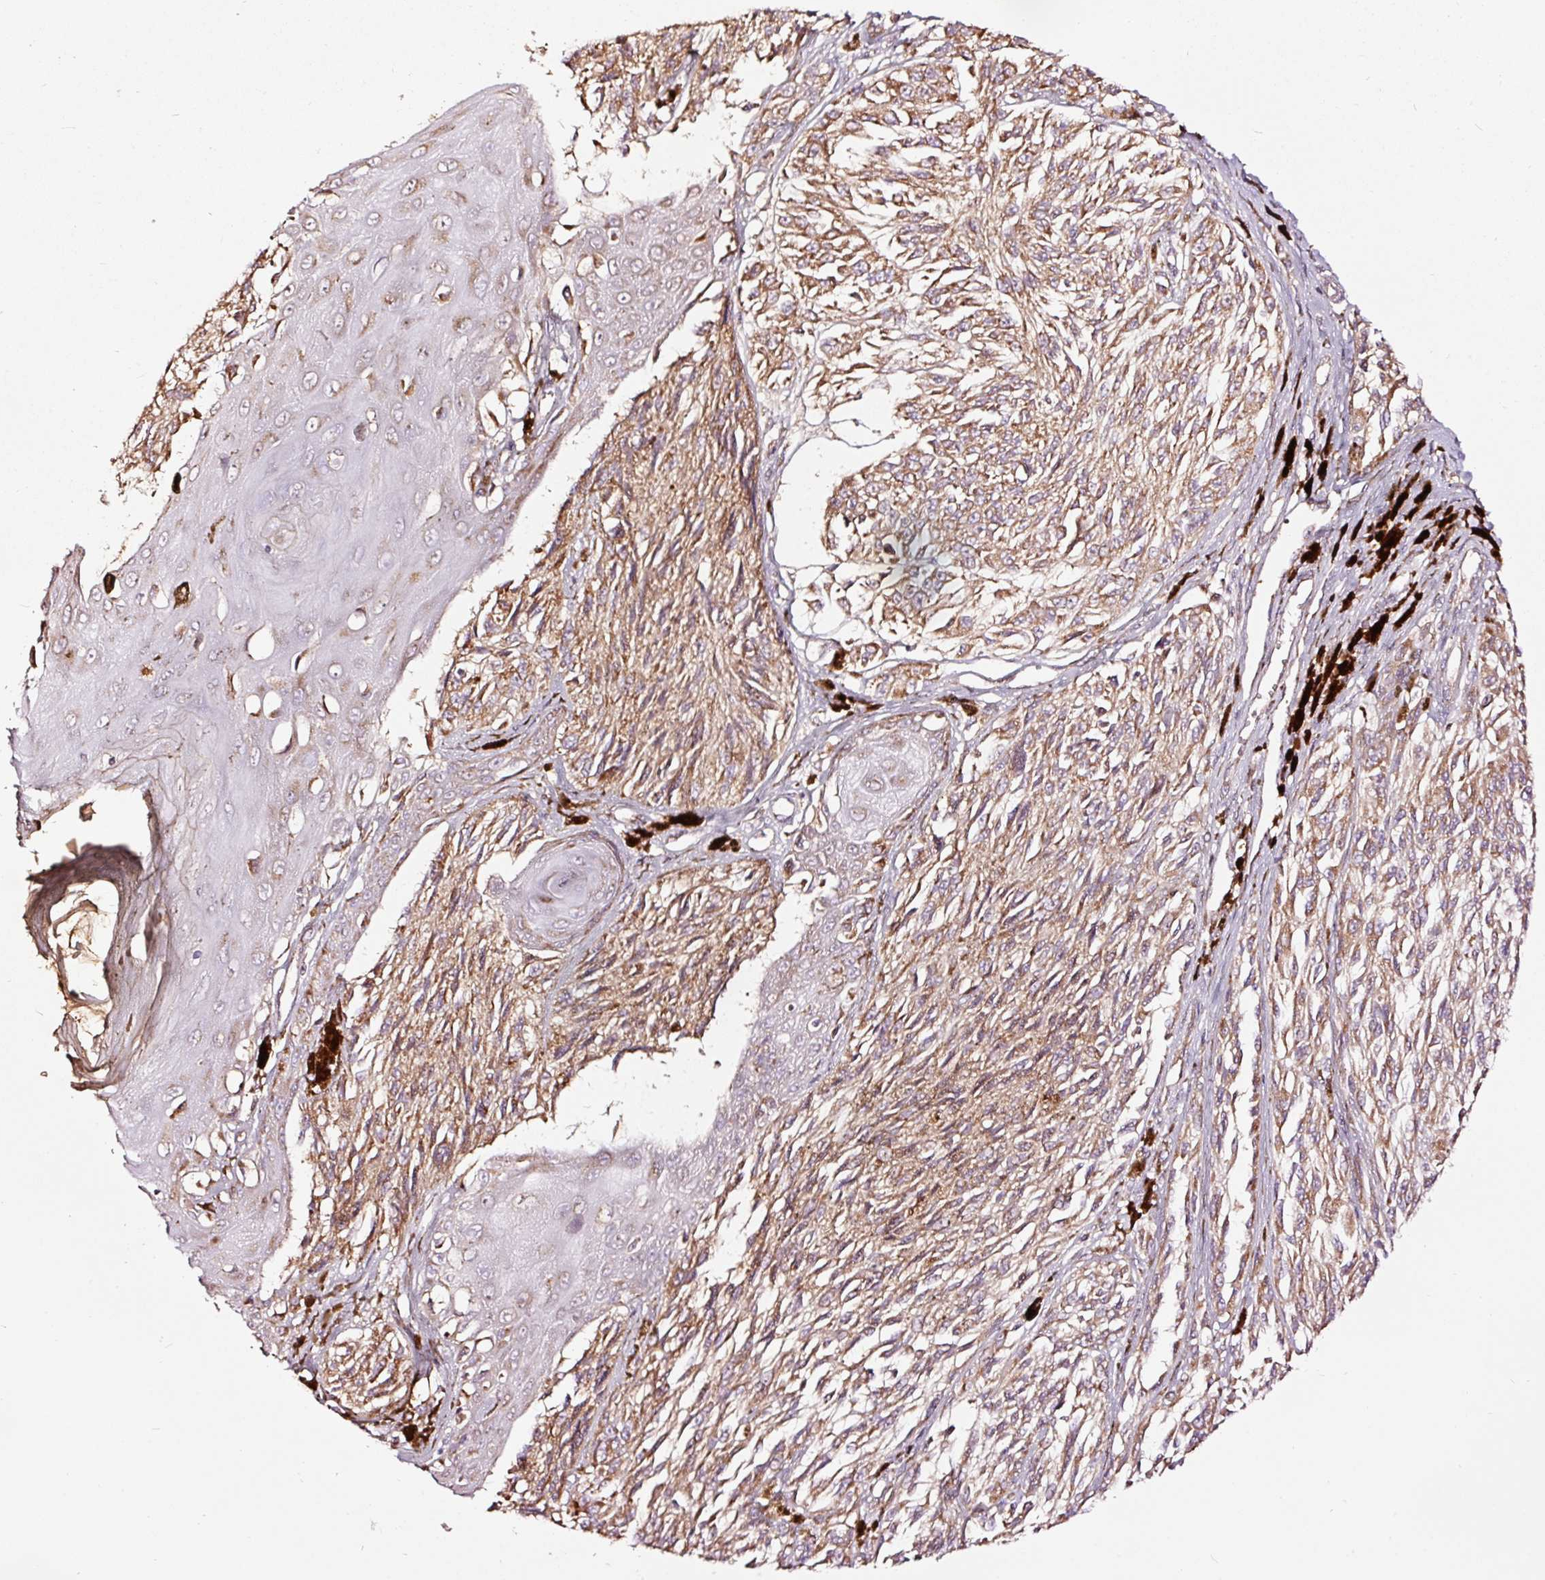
{"staining": {"intensity": "moderate", "quantity": ">75%", "location": "cytoplasmic/membranous"}, "tissue": "melanoma", "cell_type": "Tumor cells", "image_type": "cancer", "snomed": [{"axis": "morphology", "description": "Malignant melanoma, NOS"}, {"axis": "topography", "description": "Skin"}], "caption": "This photomicrograph reveals malignant melanoma stained with immunohistochemistry to label a protein in brown. The cytoplasmic/membranous of tumor cells show moderate positivity for the protein. Nuclei are counter-stained blue.", "gene": "TPM1", "patient": {"sex": "male", "age": 94}}